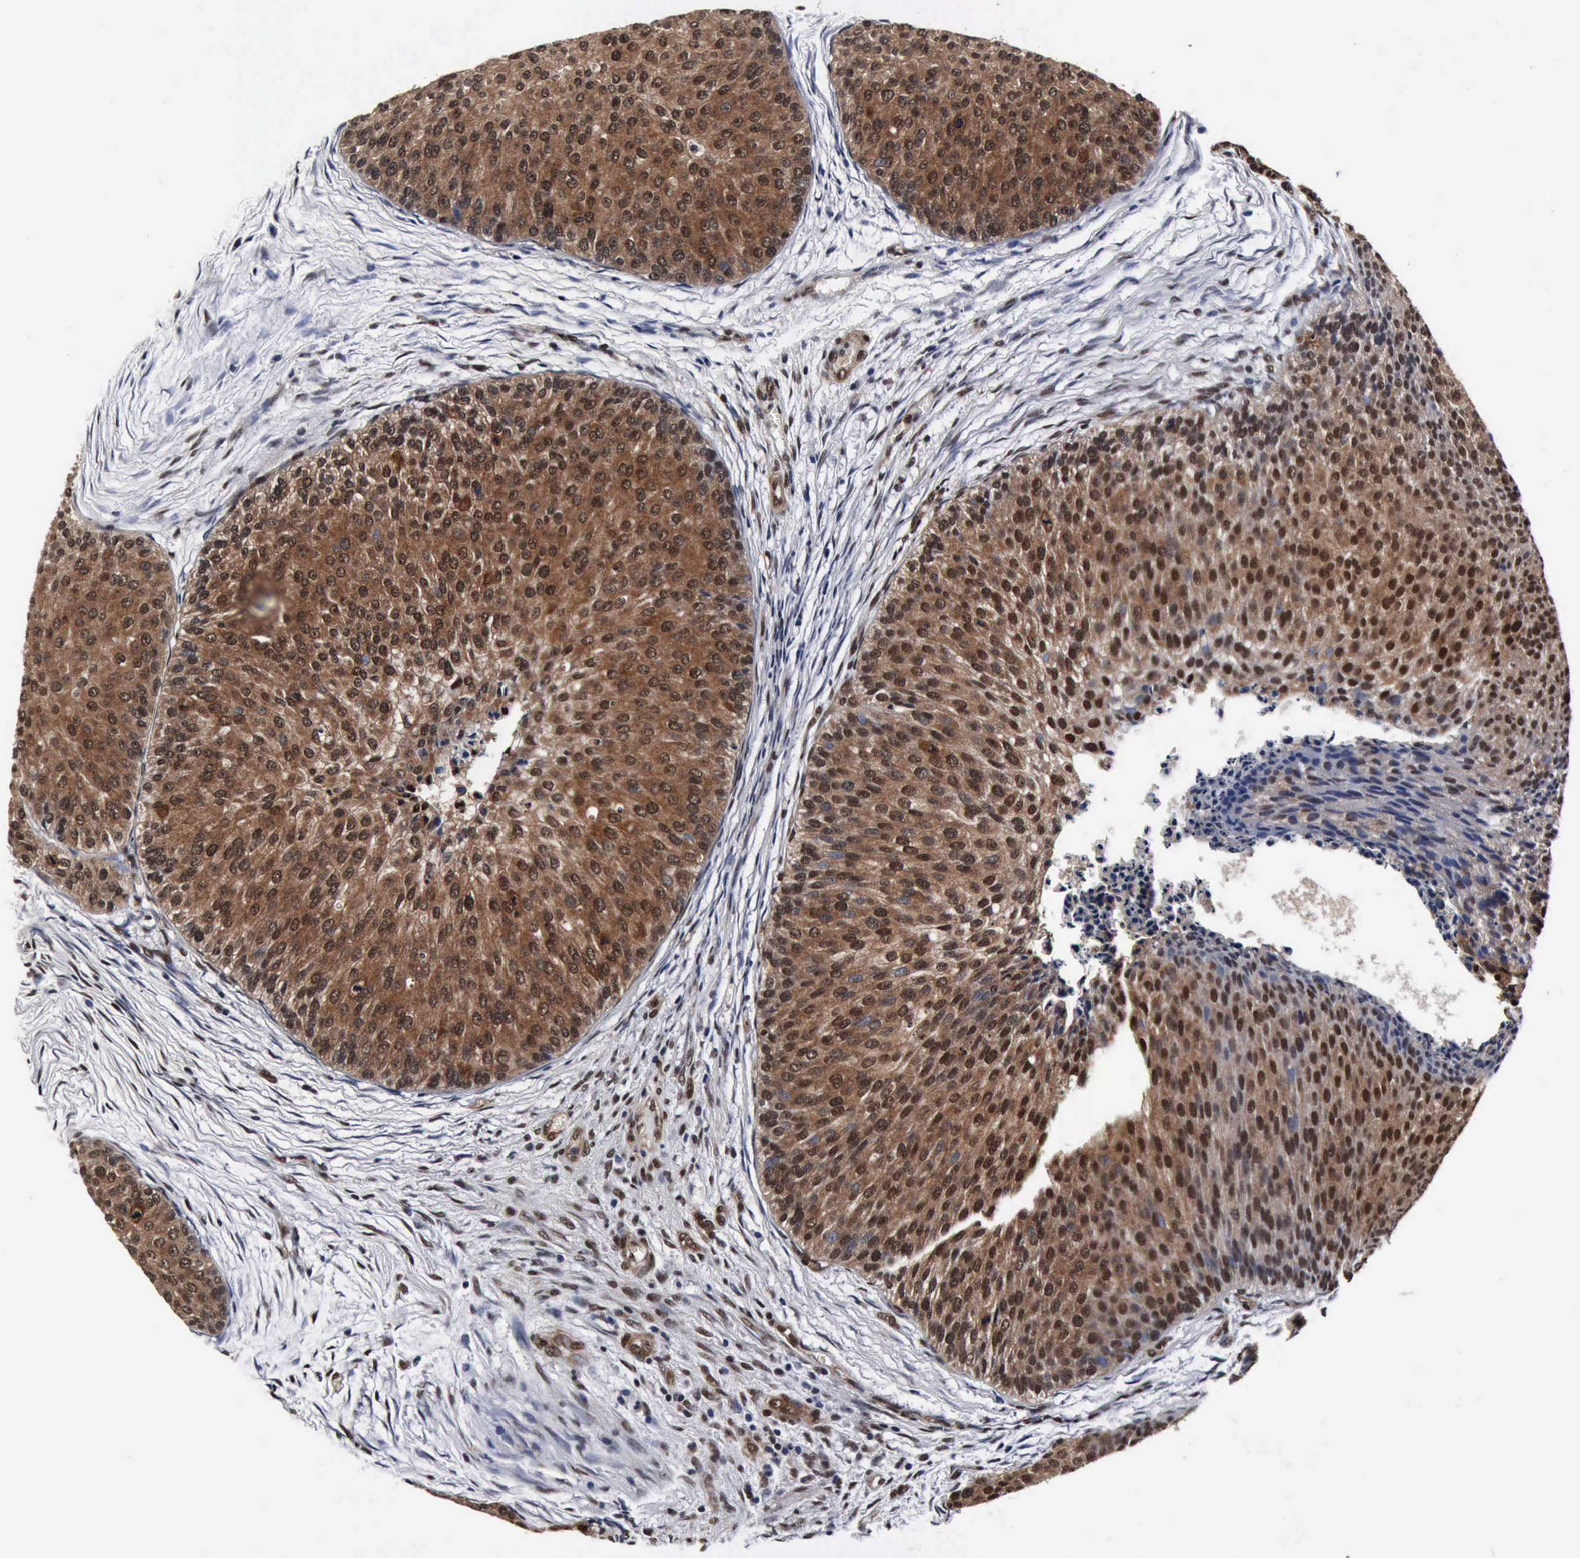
{"staining": {"intensity": "moderate", "quantity": ">75%", "location": "cytoplasmic/membranous,nuclear"}, "tissue": "urothelial cancer", "cell_type": "Tumor cells", "image_type": "cancer", "snomed": [{"axis": "morphology", "description": "Urothelial carcinoma, Low grade"}, {"axis": "topography", "description": "Urinary bladder"}], "caption": "A brown stain shows moderate cytoplasmic/membranous and nuclear expression of a protein in human low-grade urothelial carcinoma tumor cells.", "gene": "UBC", "patient": {"sex": "male", "age": 84}}